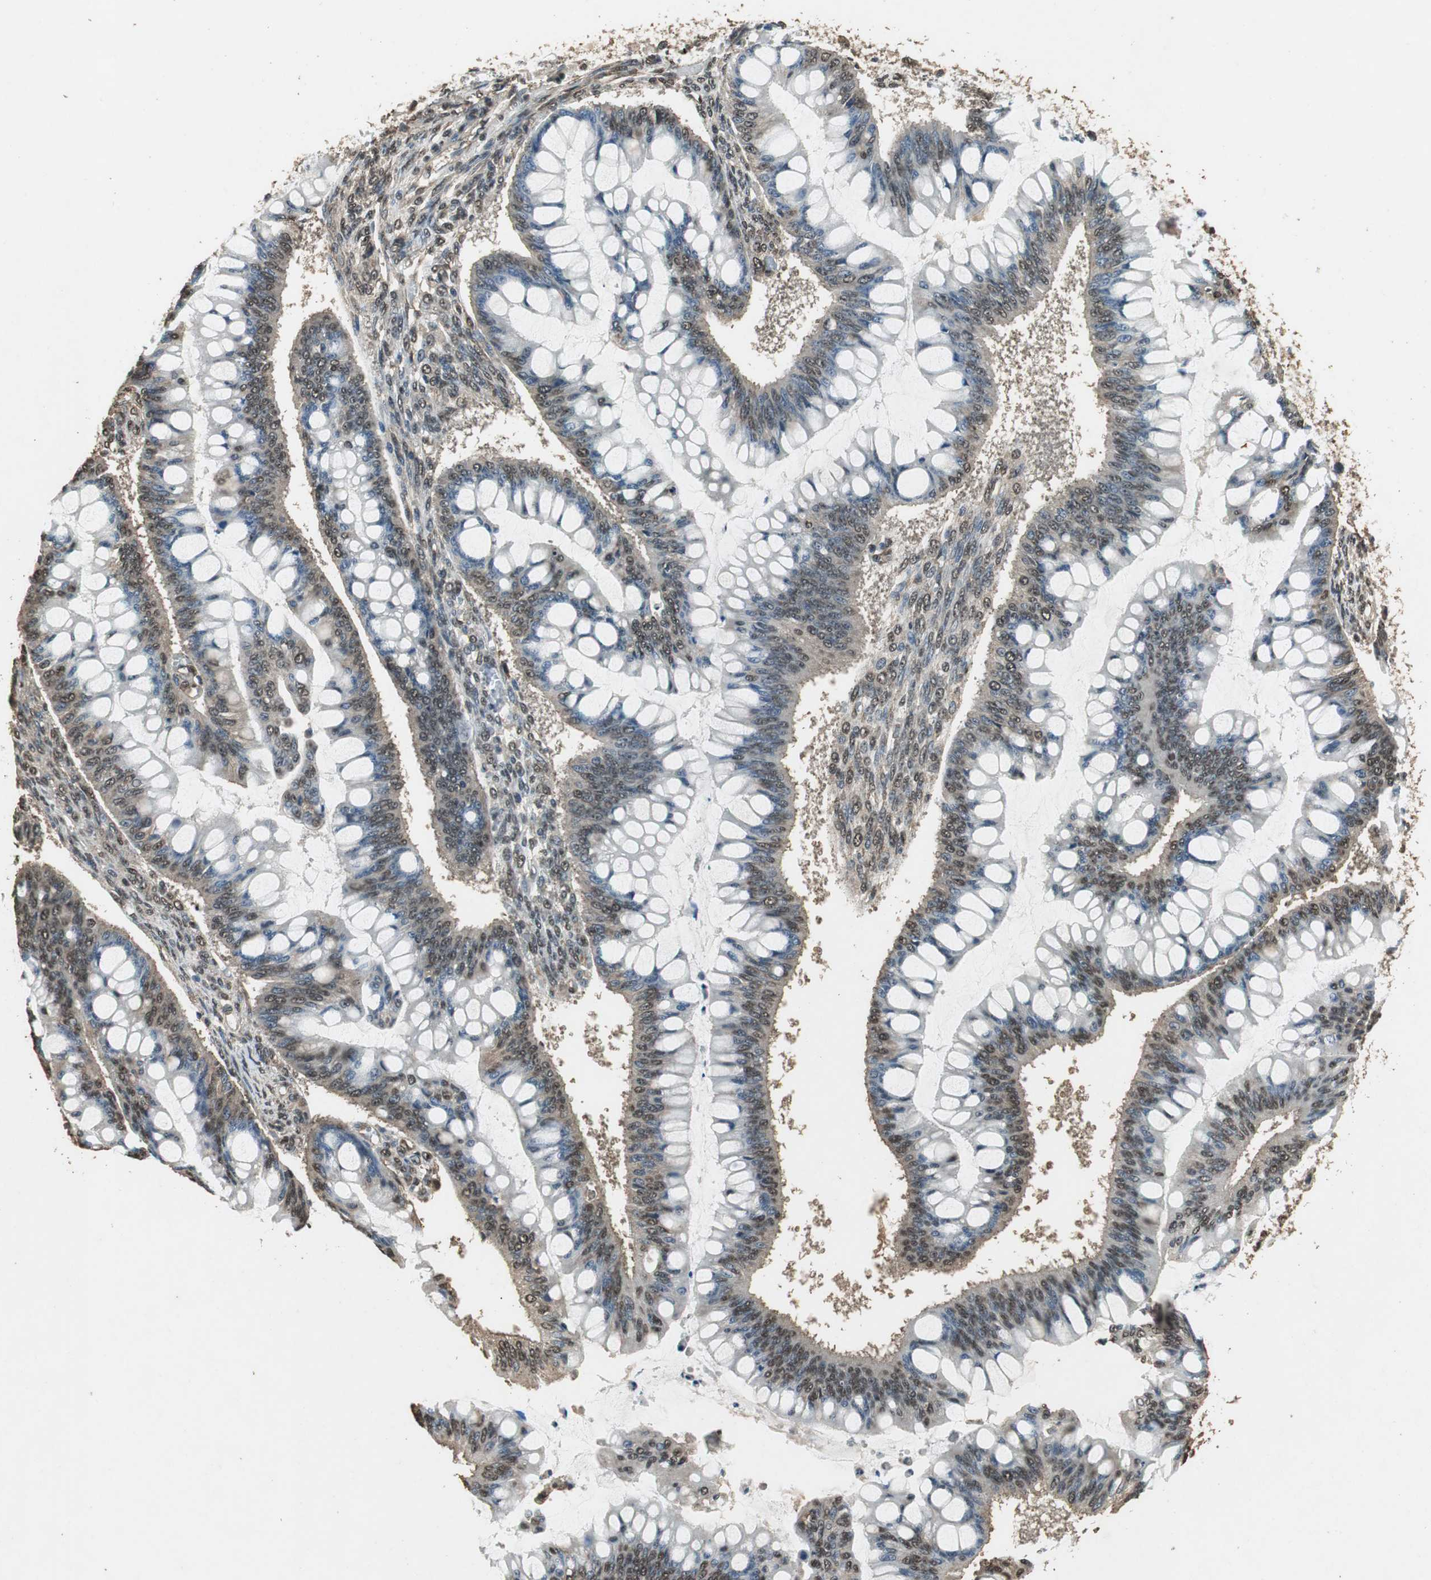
{"staining": {"intensity": "moderate", "quantity": "25%-75%", "location": "cytoplasmic/membranous,nuclear"}, "tissue": "ovarian cancer", "cell_type": "Tumor cells", "image_type": "cancer", "snomed": [{"axis": "morphology", "description": "Cystadenocarcinoma, mucinous, NOS"}, {"axis": "topography", "description": "Ovary"}], "caption": "Immunohistochemical staining of human ovarian cancer (mucinous cystadenocarcinoma) shows moderate cytoplasmic/membranous and nuclear protein positivity in approximately 25%-75% of tumor cells. (DAB (3,3'-diaminobenzidine) = brown stain, brightfield microscopy at high magnification).", "gene": "PPP1R13B", "patient": {"sex": "female", "age": 73}}